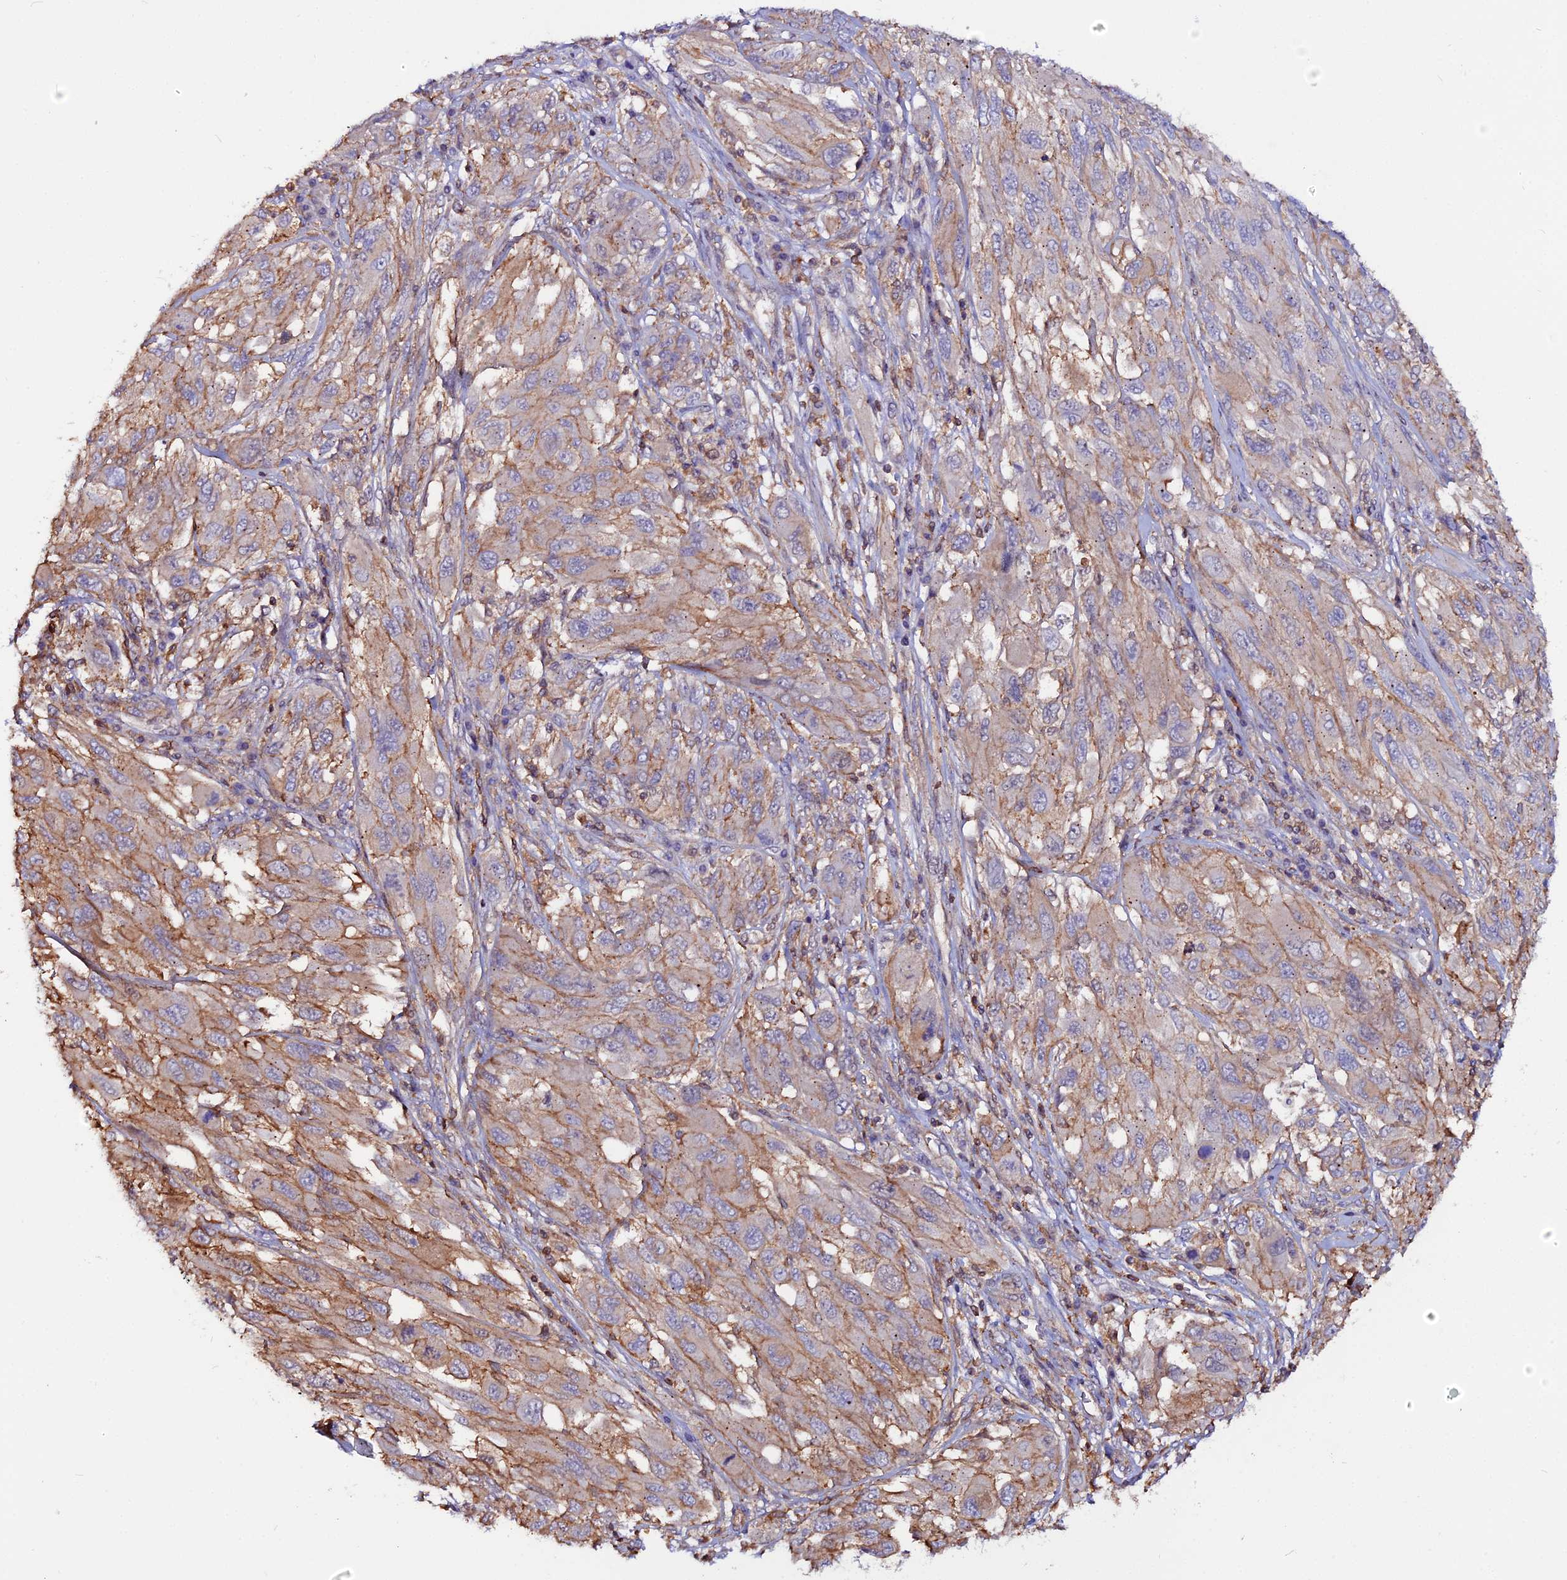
{"staining": {"intensity": "moderate", "quantity": "25%-75%", "location": "cytoplasmic/membranous"}, "tissue": "melanoma", "cell_type": "Tumor cells", "image_type": "cancer", "snomed": [{"axis": "morphology", "description": "Malignant melanoma, NOS"}, {"axis": "topography", "description": "Skin"}], "caption": "Malignant melanoma was stained to show a protein in brown. There is medium levels of moderate cytoplasmic/membranous positivity in approximately 25%-75% of tumor cells.", "gene": "USP17L15", "patient": {"sex": "female", "age": 91}}